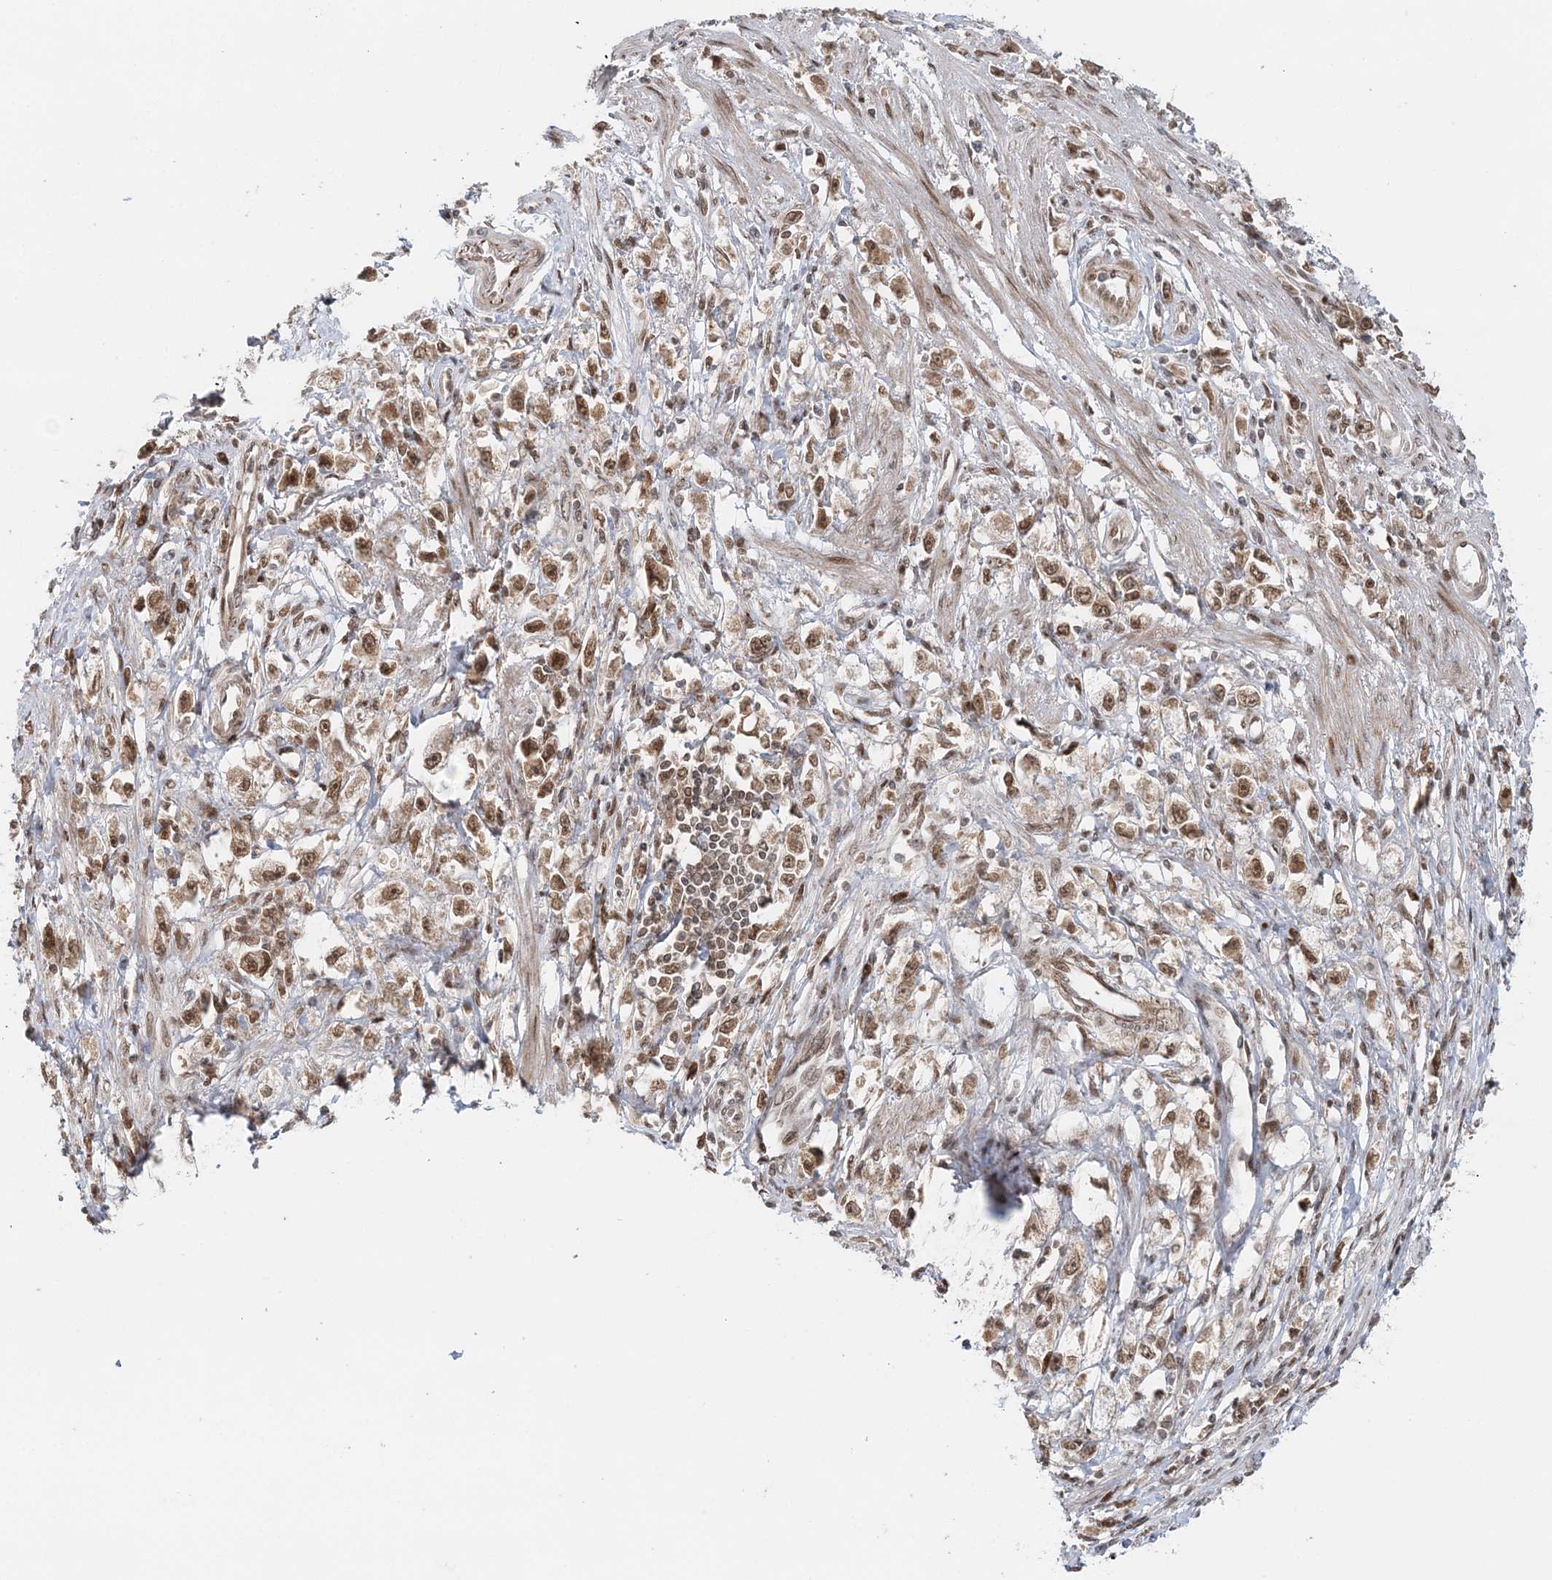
{"staining": {"intensity": "moderate", "quantity": ">75%", "location": "nuclear"}, "tissue": "stomach cancer", "cell_type": "Tumor cells", "image_type": "cancer", "snomed": [{"axis": "morphology", "description": "Adenocarcinoma, NOS"}, {"axis": "topography", "description": "Stomach"}], "caption": "IHC micrograph of human adenocarcinoma (stomach) stained for a protein (brown), which exhibits medium levels of moderate nuclear positivity in approximately >75% of tumor cells.", "gene": "NOA1", "patient": {"sex": "female", "age": 59}}